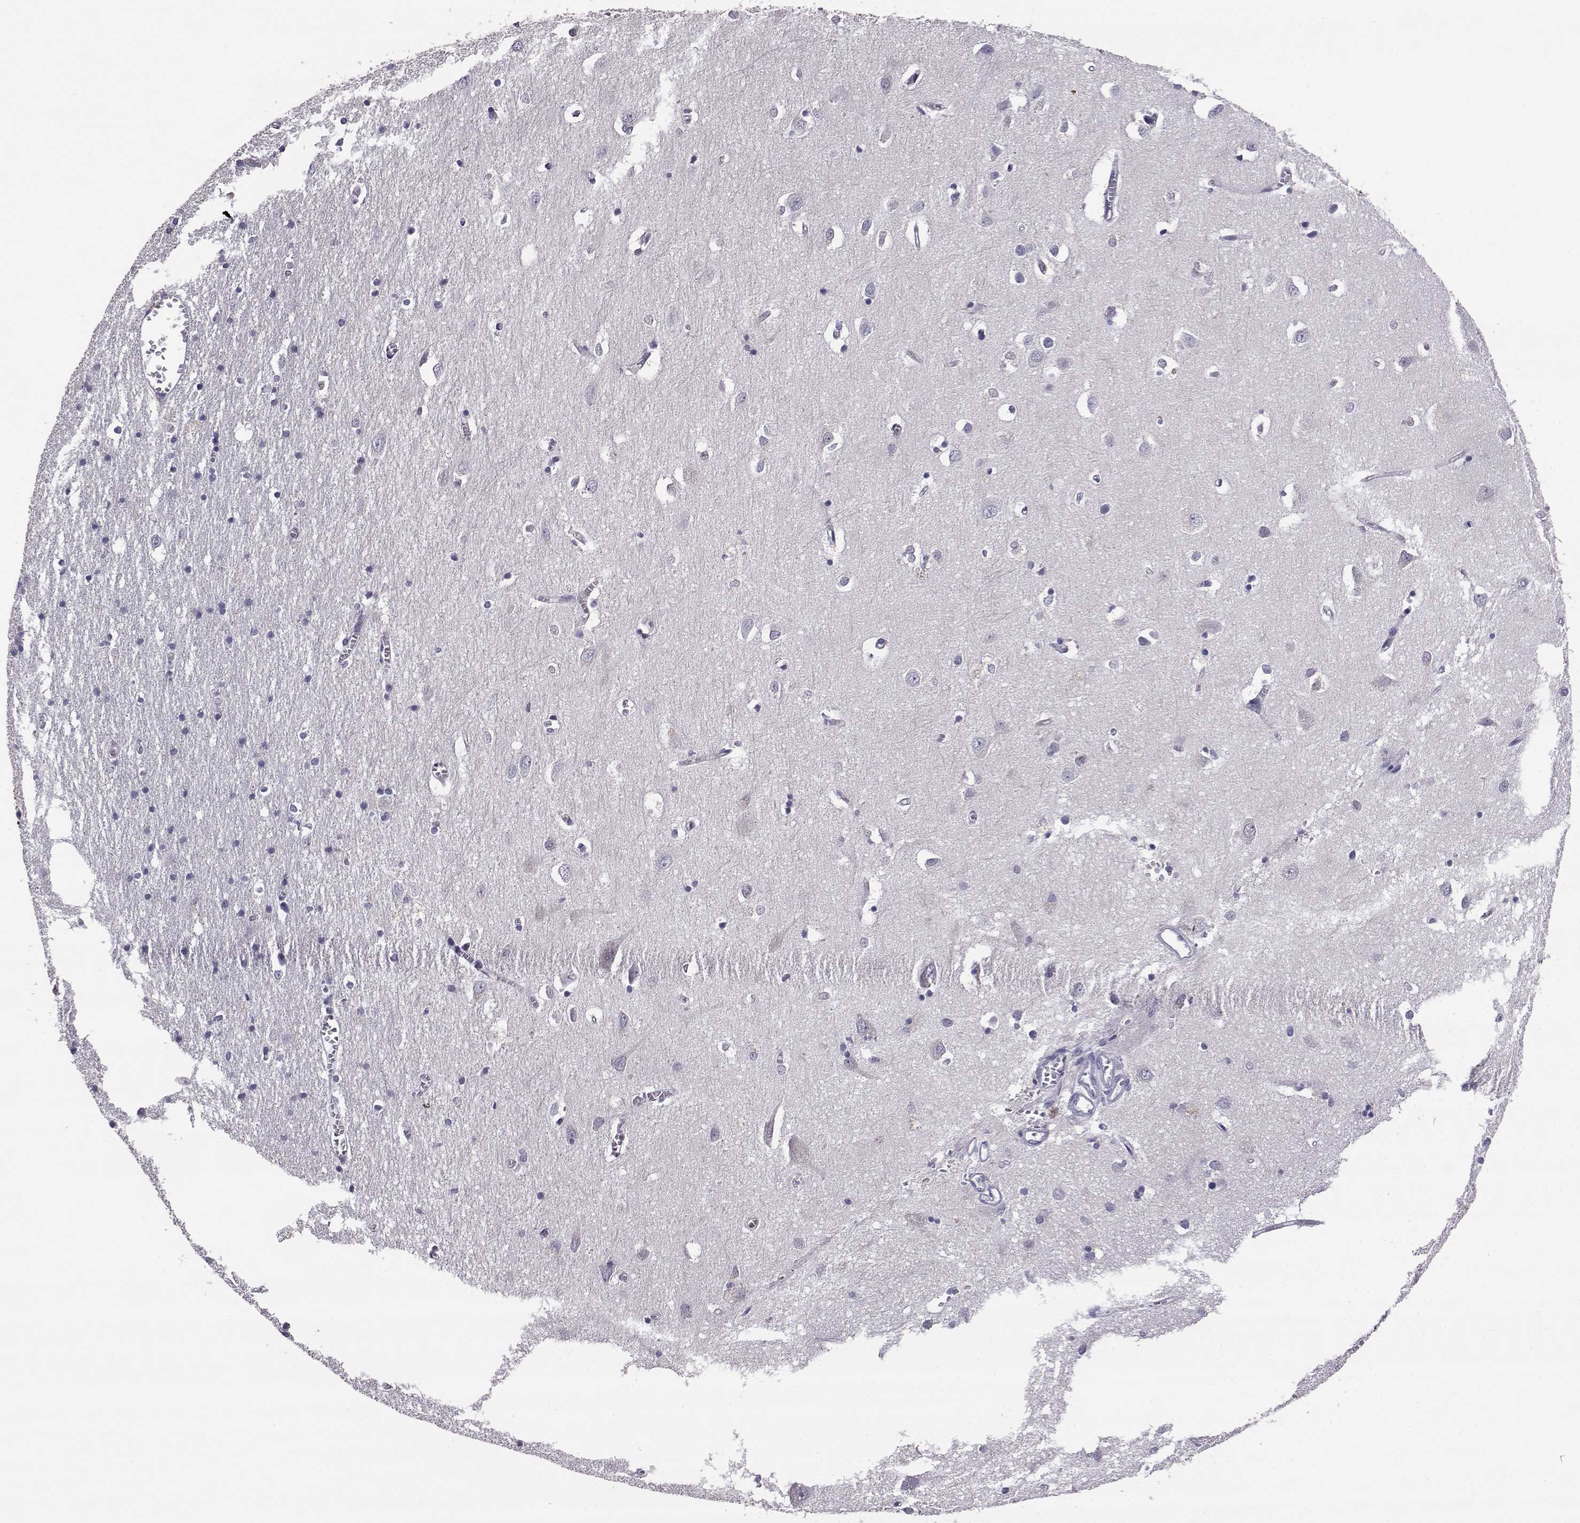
{"staining": {"intensity": "negative", "quantity": "none", "location": "none"}, "tissue": "cerebral cortex", "cell_type": "Endothelial cells", "image_type": "normal", "snomed": [{"axis": "morphology", "description": "Normal tissue, NOS"}, {"axis": "topography", "description": "Cerebral cortex"}], "caption": "An IHC histopathology image of normal cerebral cortex is shown. There is no staining in endothelial cells of cerebral cortex. The staining is performed using DAB brown chromogen with nuclei counter-stained in using hematoxylin.", "gene": "AKR1B1", "patient": {"sex": "male", "age": 70}}